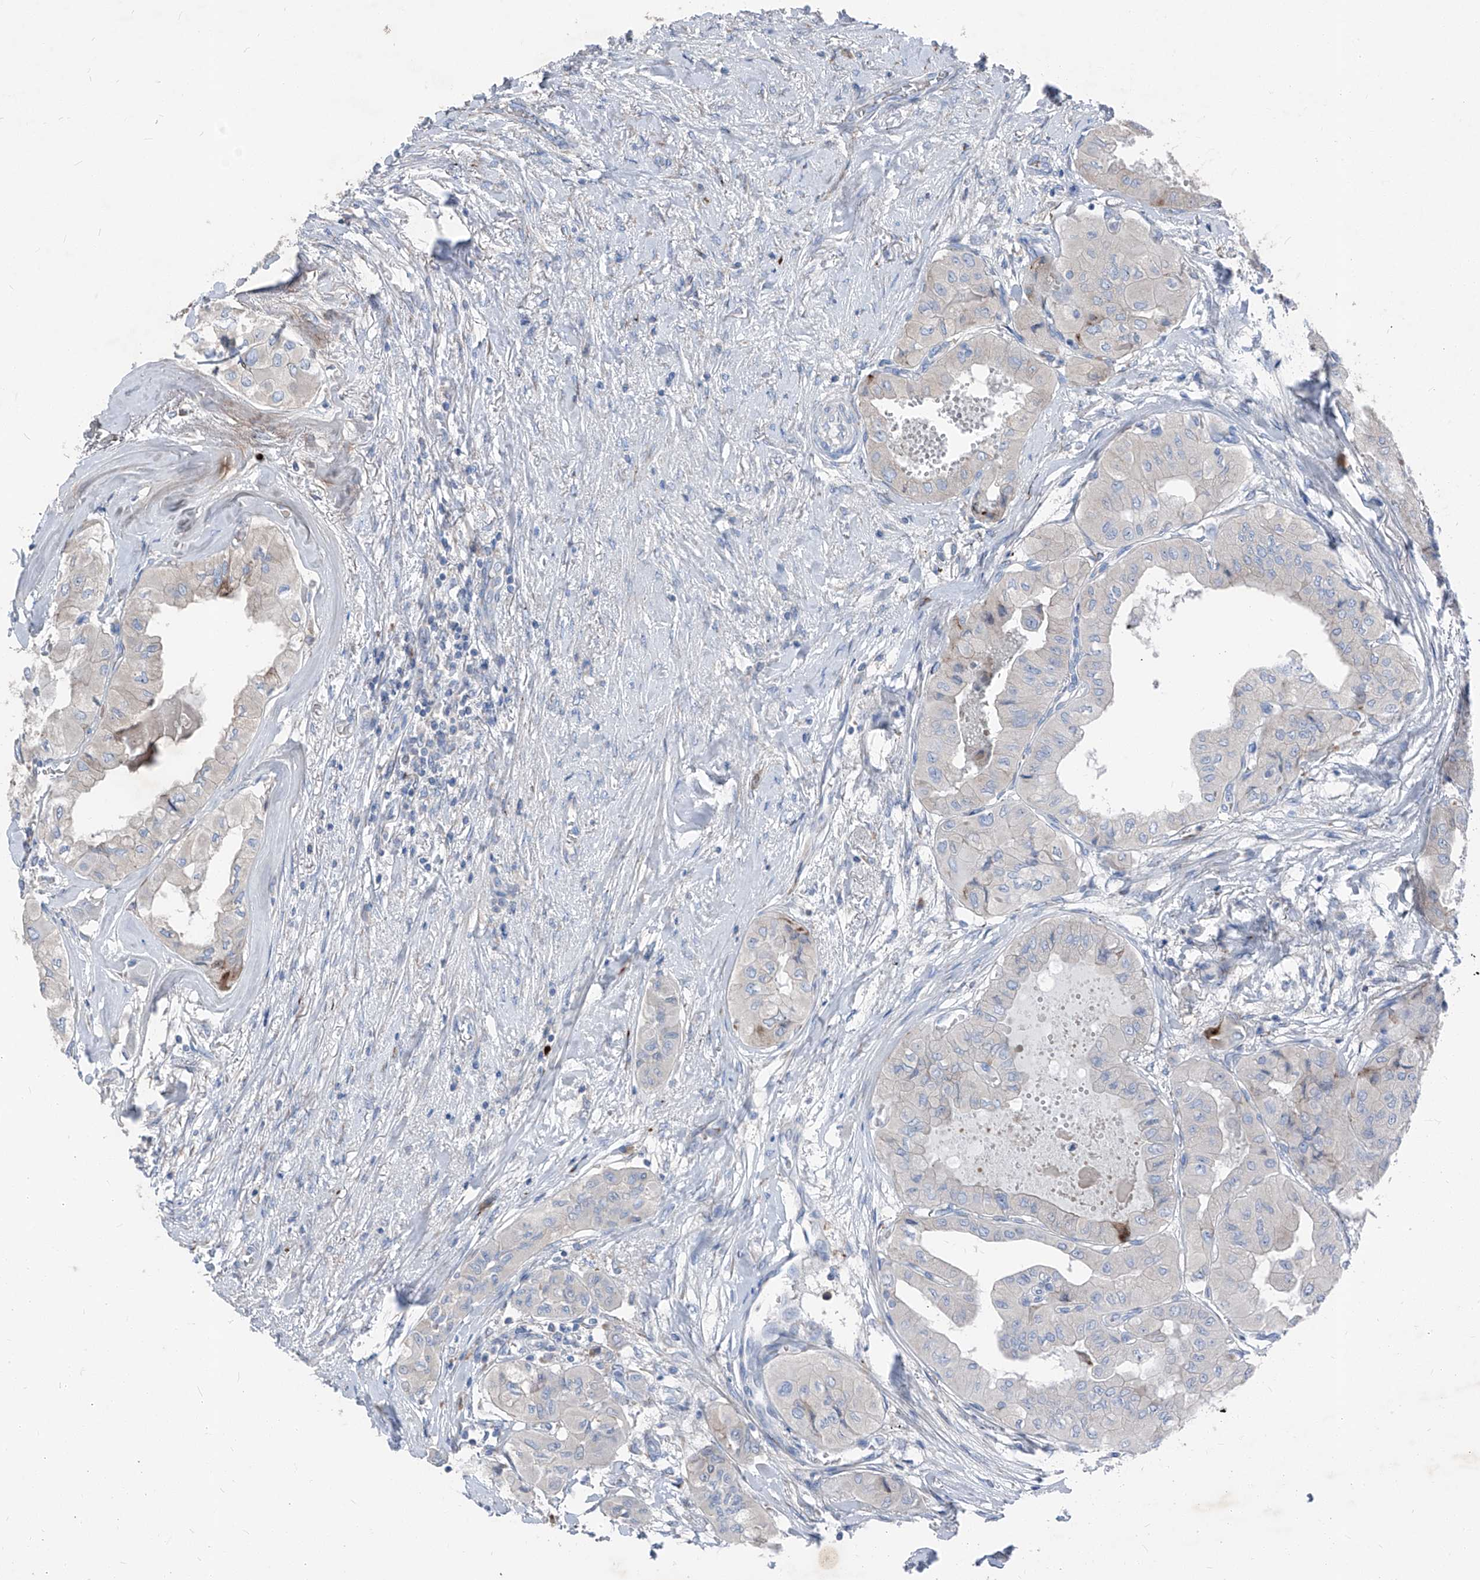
{"staining": {"intensity": "negative", "quantity": "none", "location": "none"}, "tissue": "thyroid cancer", "cell_type": "Tumor cells", "image_type": "cancer", "snomed": [{"axis": "morphology", "description": "Papillary adenocarcinoma, NOS"}, {"axis": "topography", "description": "Thyroid gland"}], "caption": "Immunohistochemical staining of human thyroid papillary adenocarcinoma demonstrates no significant positivity in tumor cells.", "gene": "IFI27", "patient": {"sex": "female", "age": 59}}